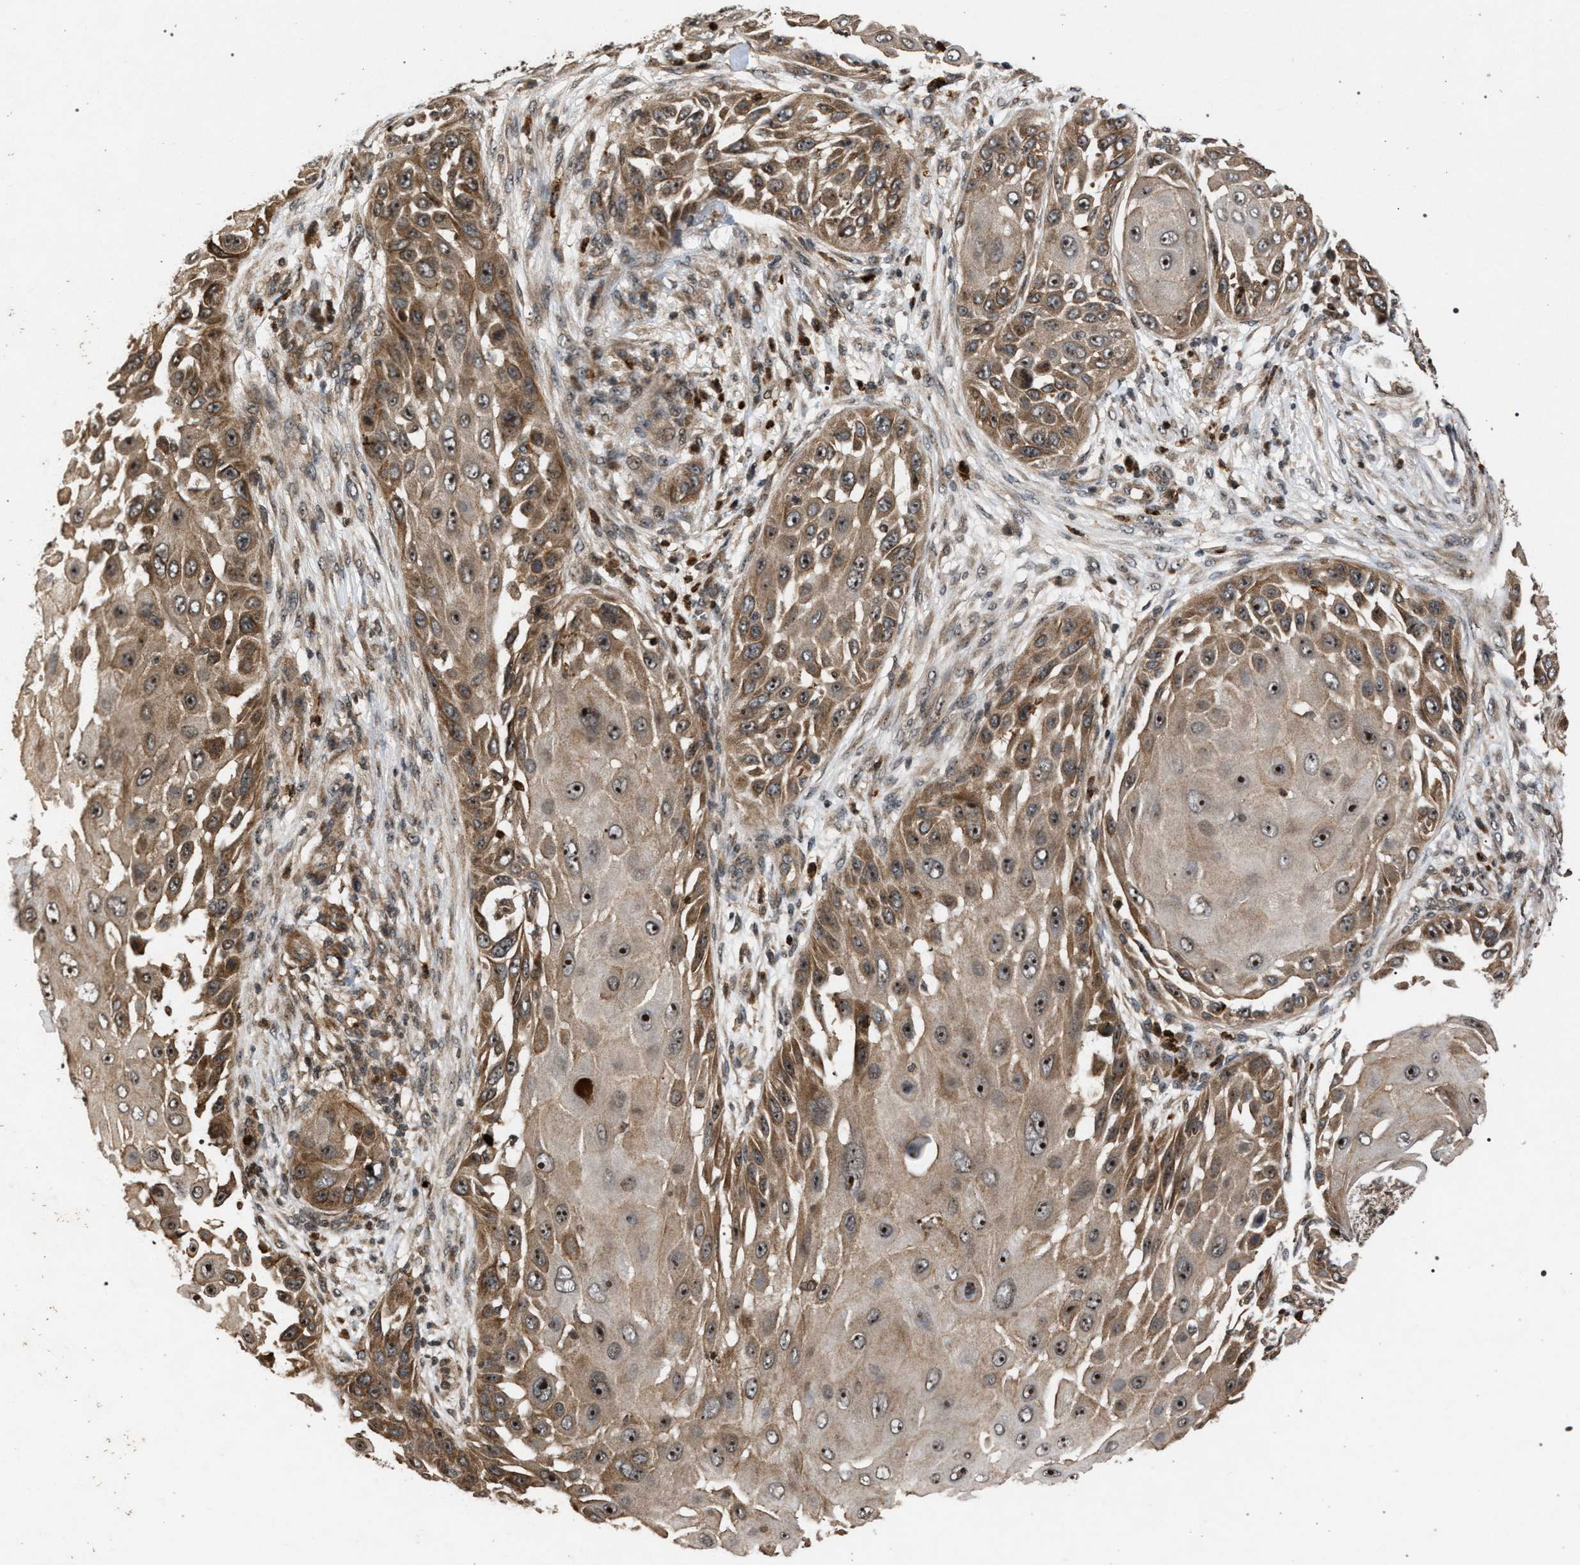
{"staining": {"intensity": "moderate", "quantity": ">75%", "location": "cytoplasmic/membranous,nuclear"}, "tissue": "skin cancer", "cell_type": "Tumor cells", "image_type": "cancer", "snomed": [{"axis": "morphology", "description": "Squamous cell carcinoma, NOS"}, {"axis": "topography", "description": "Skin"}], "caption": "A micrograph of human skin cancer (squamous cell carcinoma) stained for a protein exhibits moderate cytoplasmic/membranous and nuclear brown staining in tumor cells.", "gene": "IRAK4", "patient": {"sex": "female", "age": 44}}